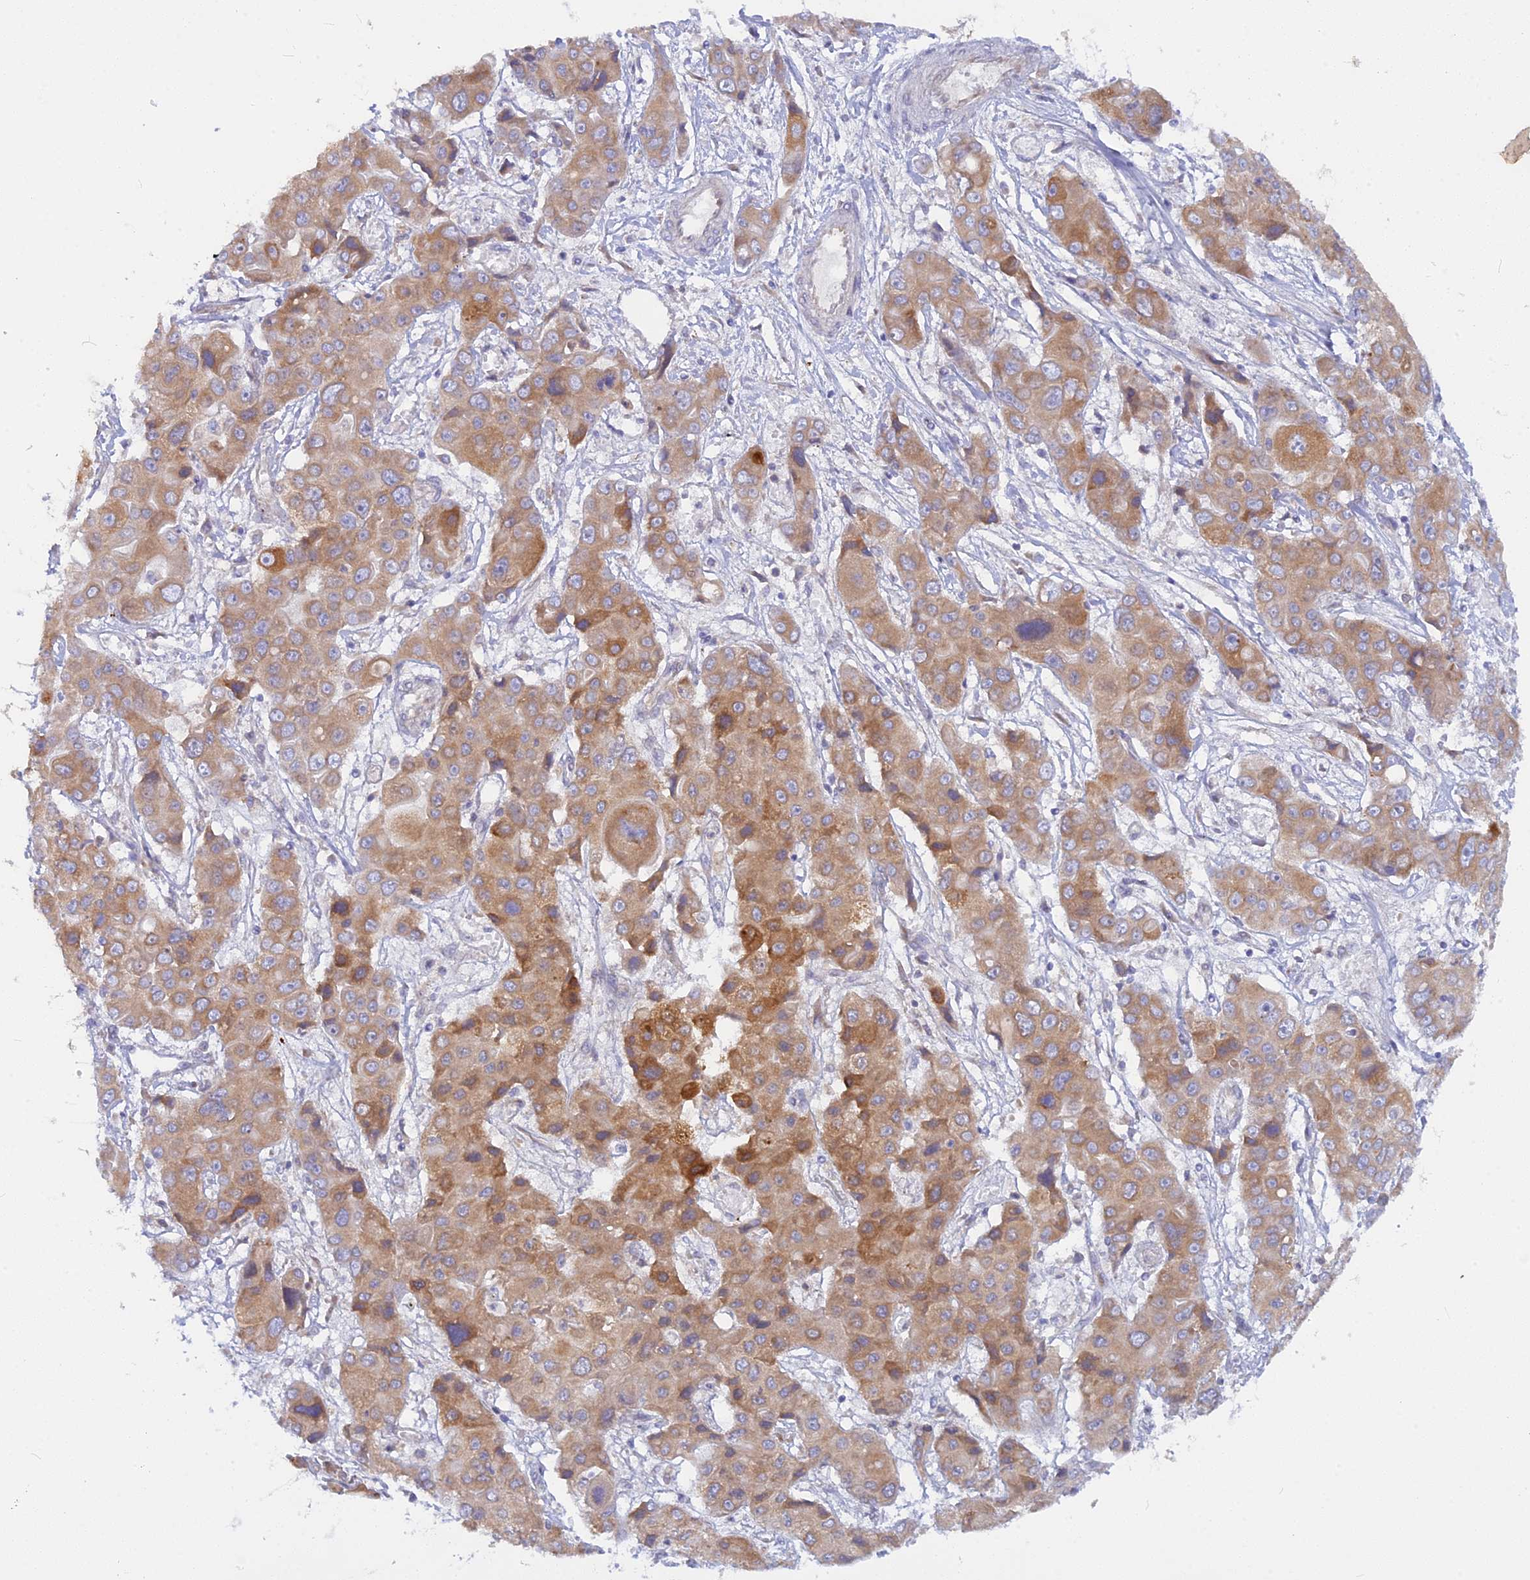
{"staining": {"intensity": "moderate", "quantity": "25%-75%", "location": "cytoplasmic/membranous"}, "tissue": "liver cancer", "cell_type": "Tumor cells", "image_type": "cancer", "snomed": [{"axis": "morphology", "description": "Cholangiocarcinoma"}, {"axis": "topography", "description": "Liver"}], "caption": "Human liver cancer (cholangiocarcinoma) stained with a brown dye displays moderate cytoplasmic/membranous positive expression in about 25%-75% of tumor cells.", "gene": "TLCD1", "patient": {"sex": "male", "age": 67}}